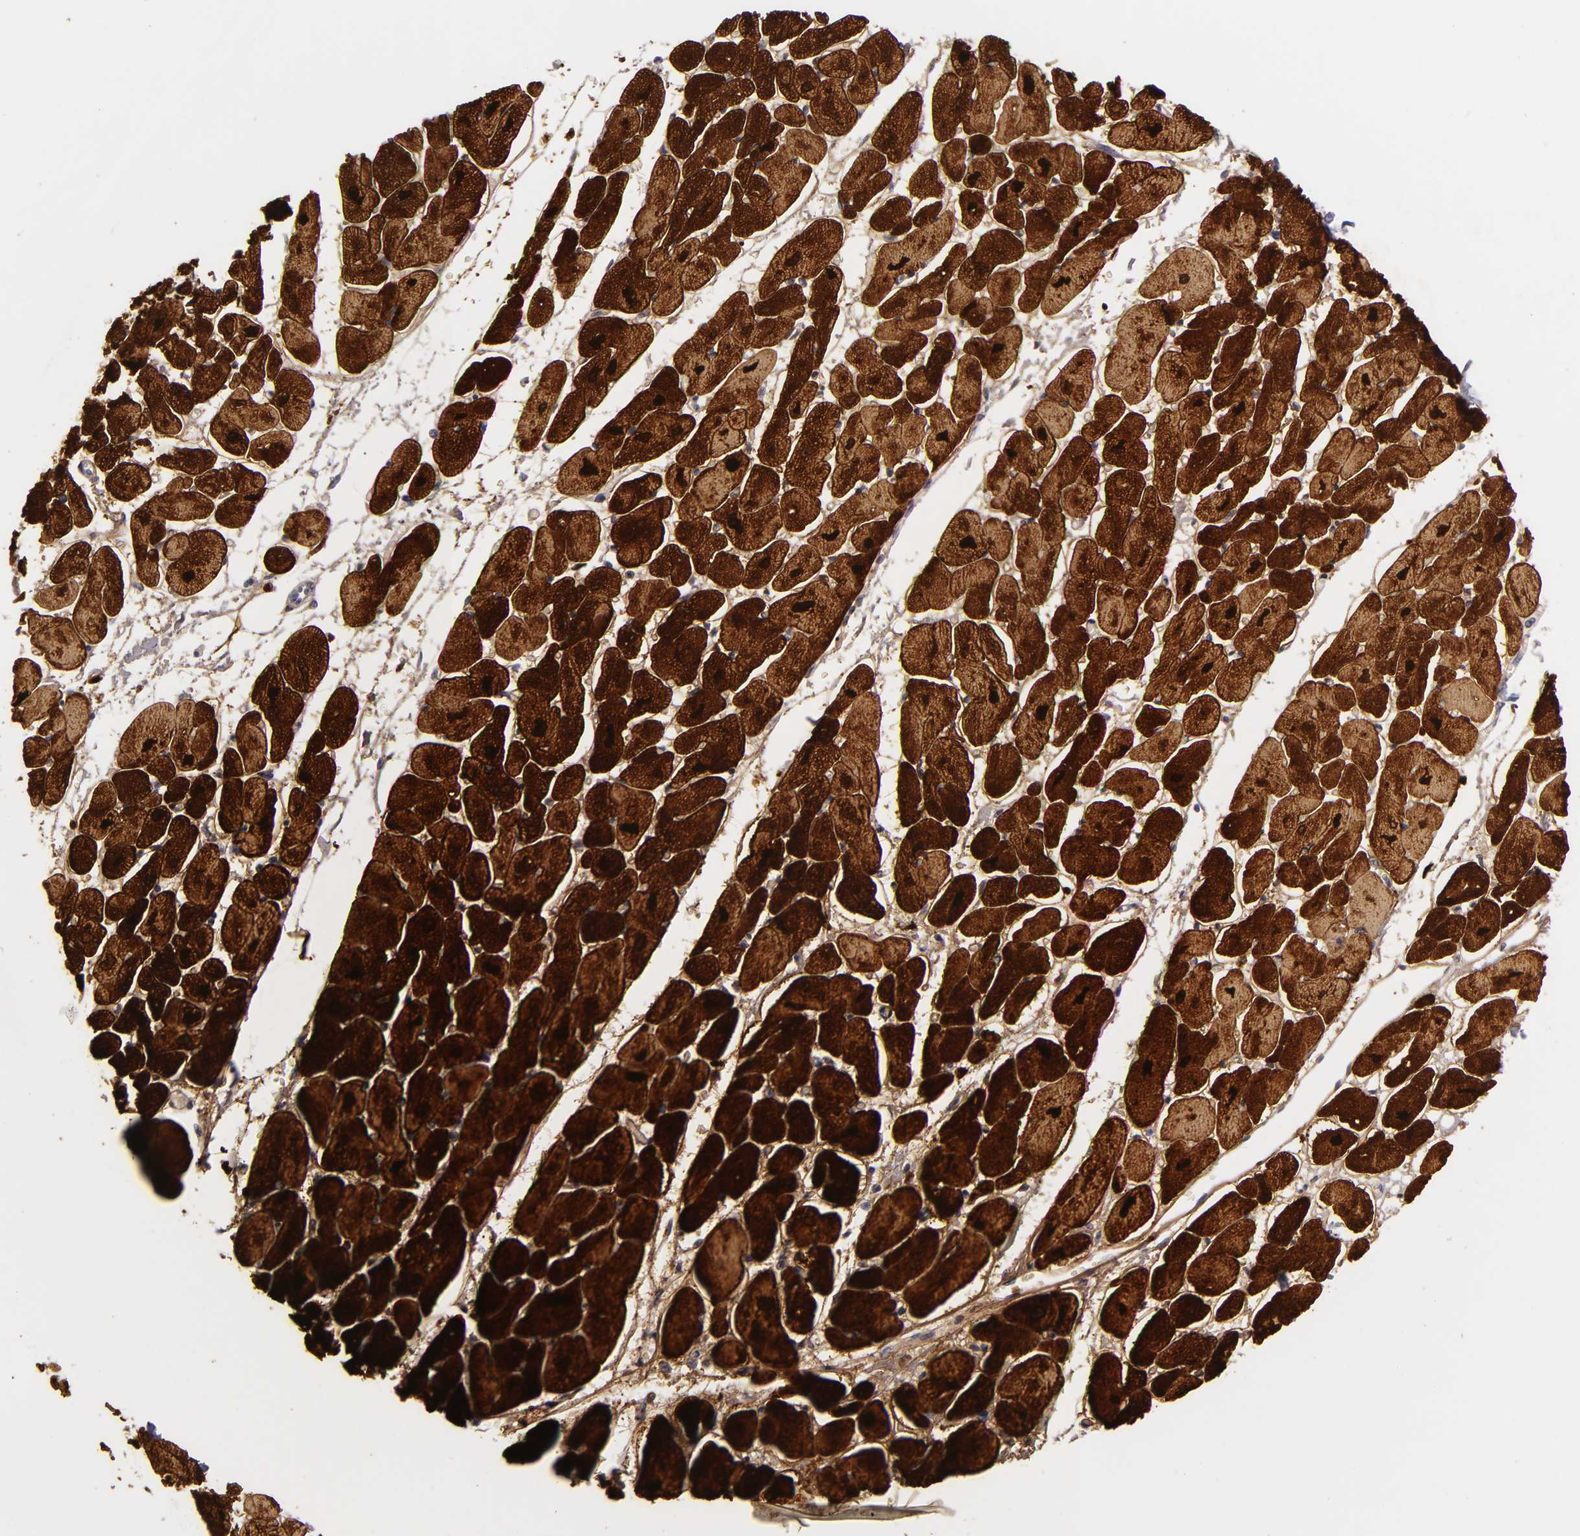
{"staining": {"intensity": "strong", "quantity": ">75%", "location": "cytoplasmic/membranous"}, "tissue": "heart muscle", "cell_type": "Cardiomyocytes", "image_type": "normal", "snomed": [{"axis": "morphology", "description": "Normal tissue, NOS"}, {"axis": "topography", "description": "Heart"}], "caption": "Heart muscle was stained to show a protein in brown. There is high levels of strong cytoplasmic/membranous expression in approximately >75% of cardiomyocytes. The protein is shown in brown color, while the nuclei are stained blue.", "gene": "TNNC1", "patient": {"sex": "female", "age": 54}}